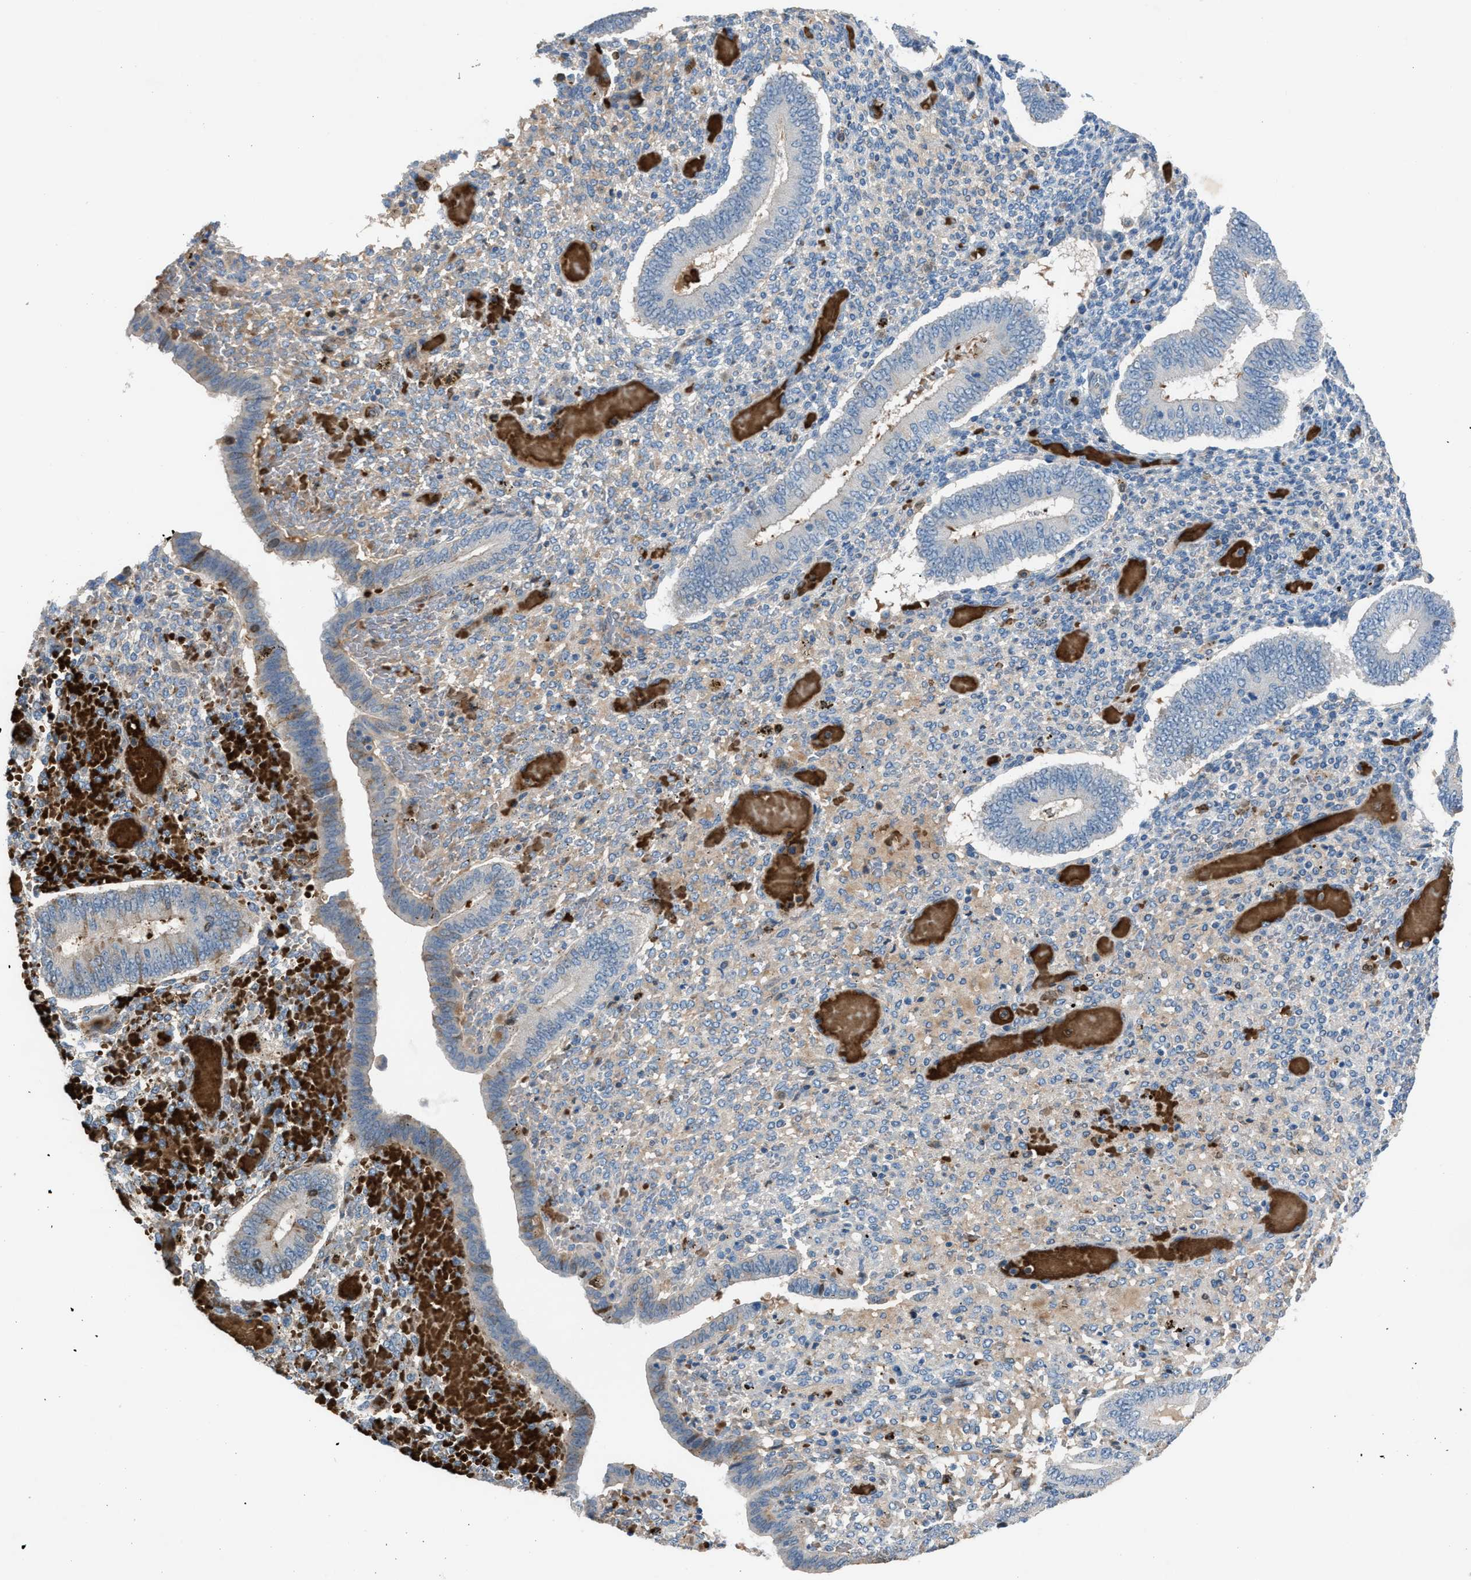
{"staining": {"intensity": "weak", "quantity": "<25%", "location": "cytoplasmic/membranous"}, "tissue": "endometrium", "cell_type": "Cells in endometrial stroma", "image_type": "normal", "snomed": [{"axis": "morphology", "description": "Normal tissue, NOS"}, {"axis": "topography", "description": "Endometrium"}], "caption": "A high-resolution histopathology image shows immunohistochemistry staining of normal endometrium, which demonstrates no significant positivity in cells in endometrial stroma.", "gene": "CFAP77", "patient": {"sex": "female", "age": 42}}